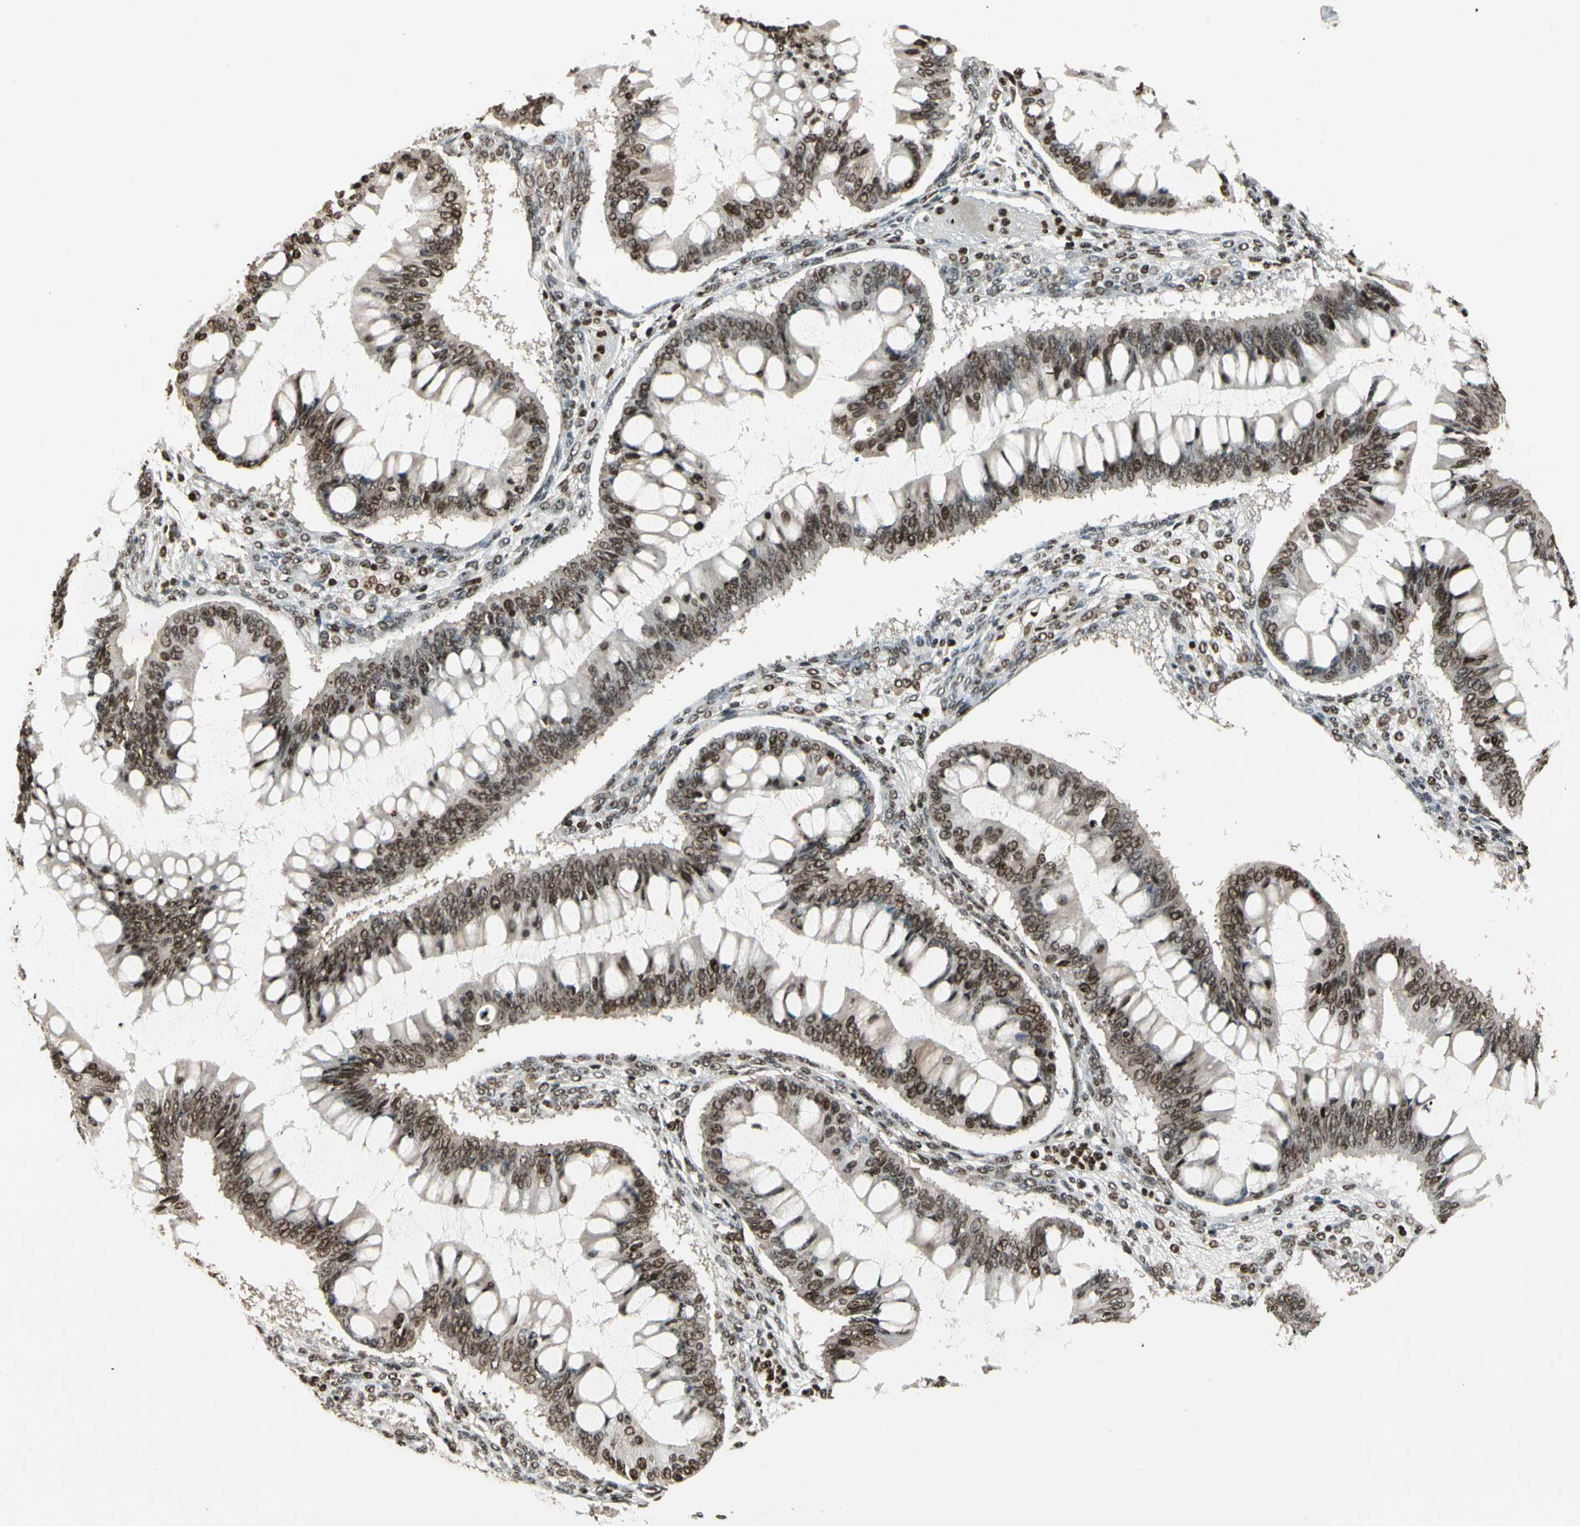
{"staining": {"intensity": "moderate", "quantity": ">75%", "location": "nuclear"}, "tissue": "ovarian cancer", "cell_type": "Tumor cells", "image_type": "cancer", "snomed": [{"axis": "morphology", "description": "Cystadenocarcinoma, mucinous, NOS"}, {"axis": "topography", "description": "Ovary"}], "caption": "Immunohistochemical staining of ovarian cancer shows medium levels of moderate nuclear protein expression in approximately >75% of tumor cells. (DAB (3,3'-diaminobenzidine) = brown stain, brightfield microscopy at high magnification).", "gene": "TSHZ3", "patient": {"sex": "female", "age": 73}}